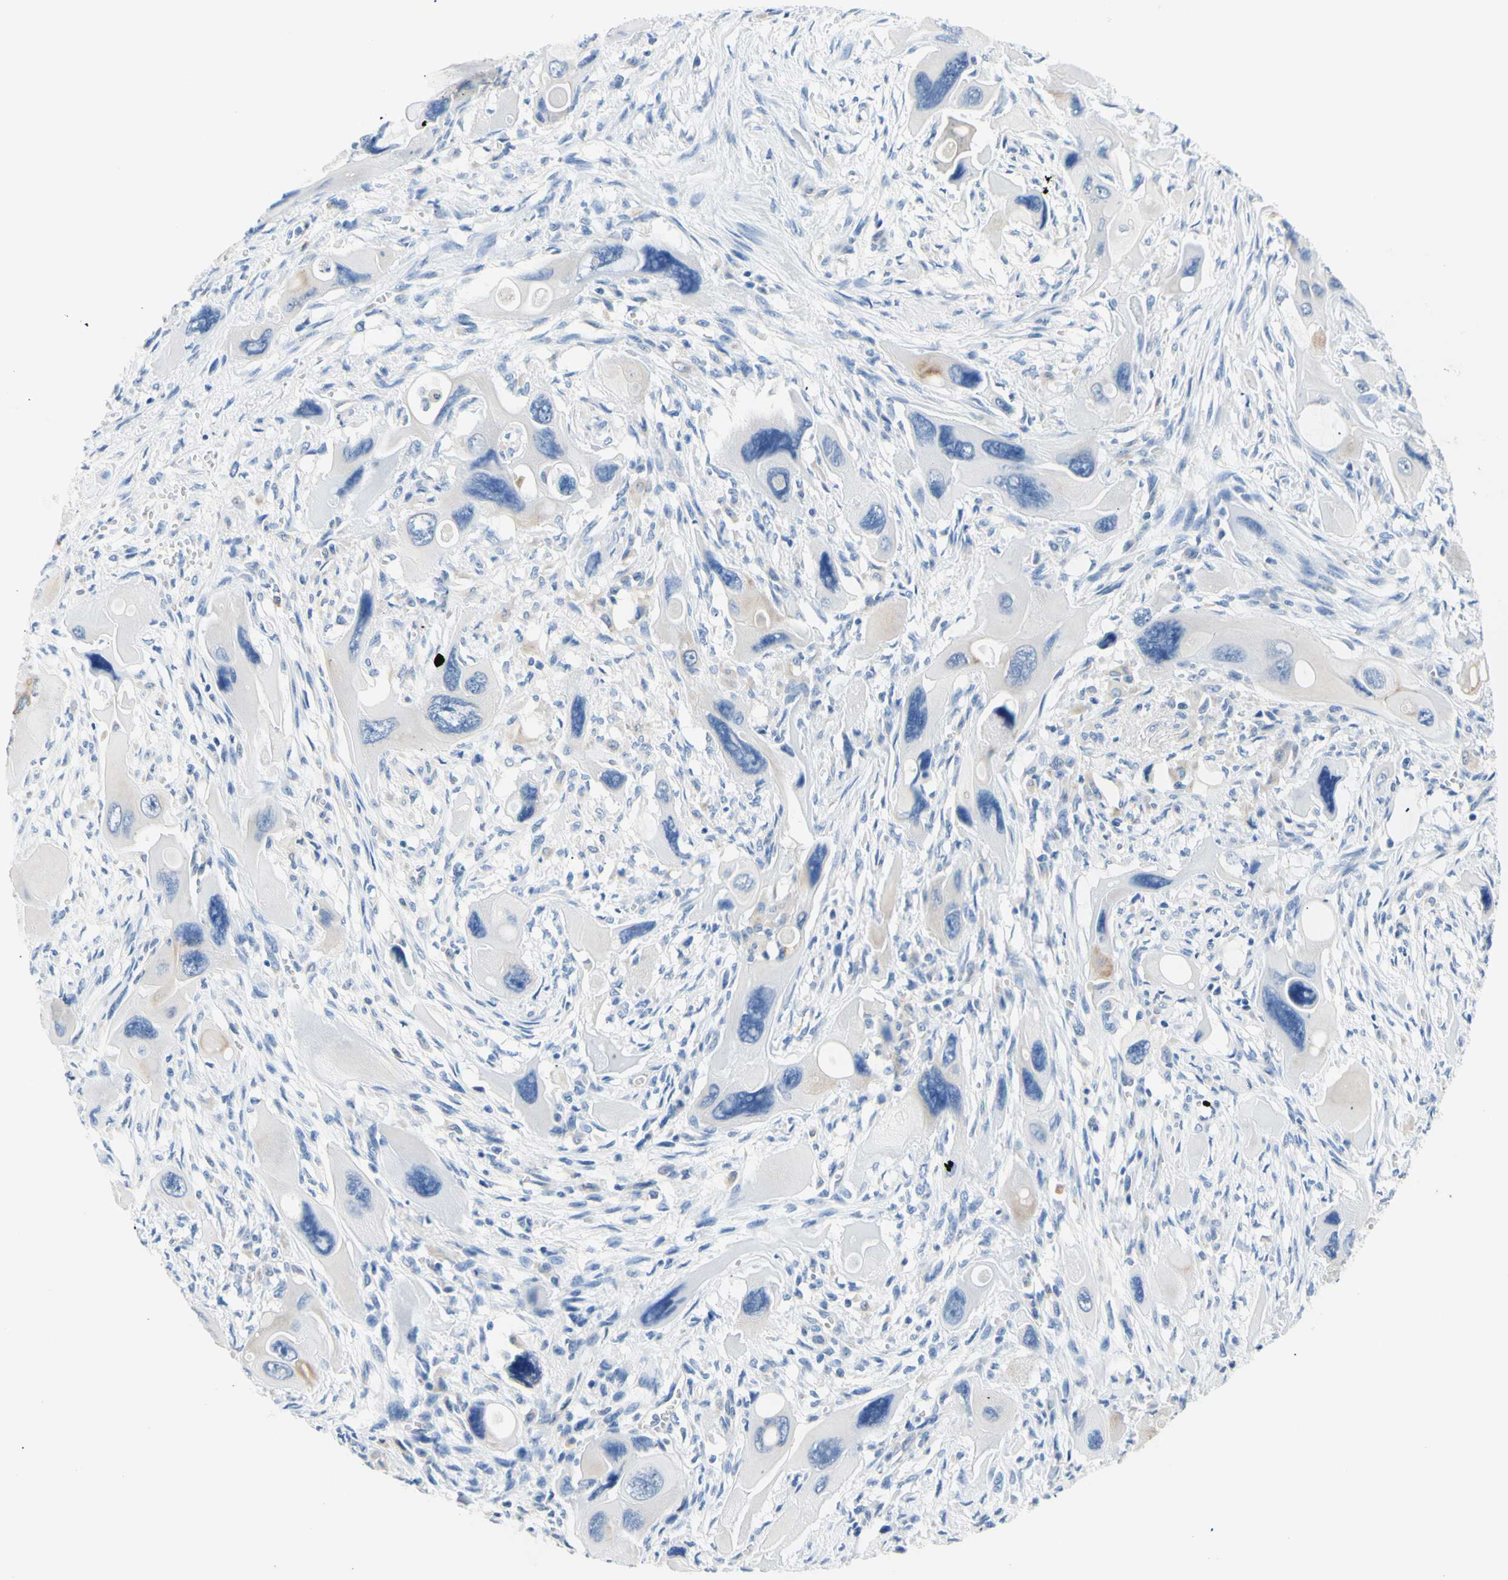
{"staining": {"intensity": "weak", "quantity": "<25%", "location": "cytoplasmic/membranous"}, "tissue": "pancreatic cancer", "cell_type": "Tumor cells", "image_type": "cancer", "snomed": [{"axis": "morphology", "description": "Adenocarcinoma, NOS"}, {"axis": "topography", "description": "Pancreas"}], "caption": "Immunohistochemical staining of human pancreatic cancer (adenocarcinoma) reveals no significant positivity in tumor cells.", "gene": "HPCA", "patient": {"sex": "male", "age": 73}}